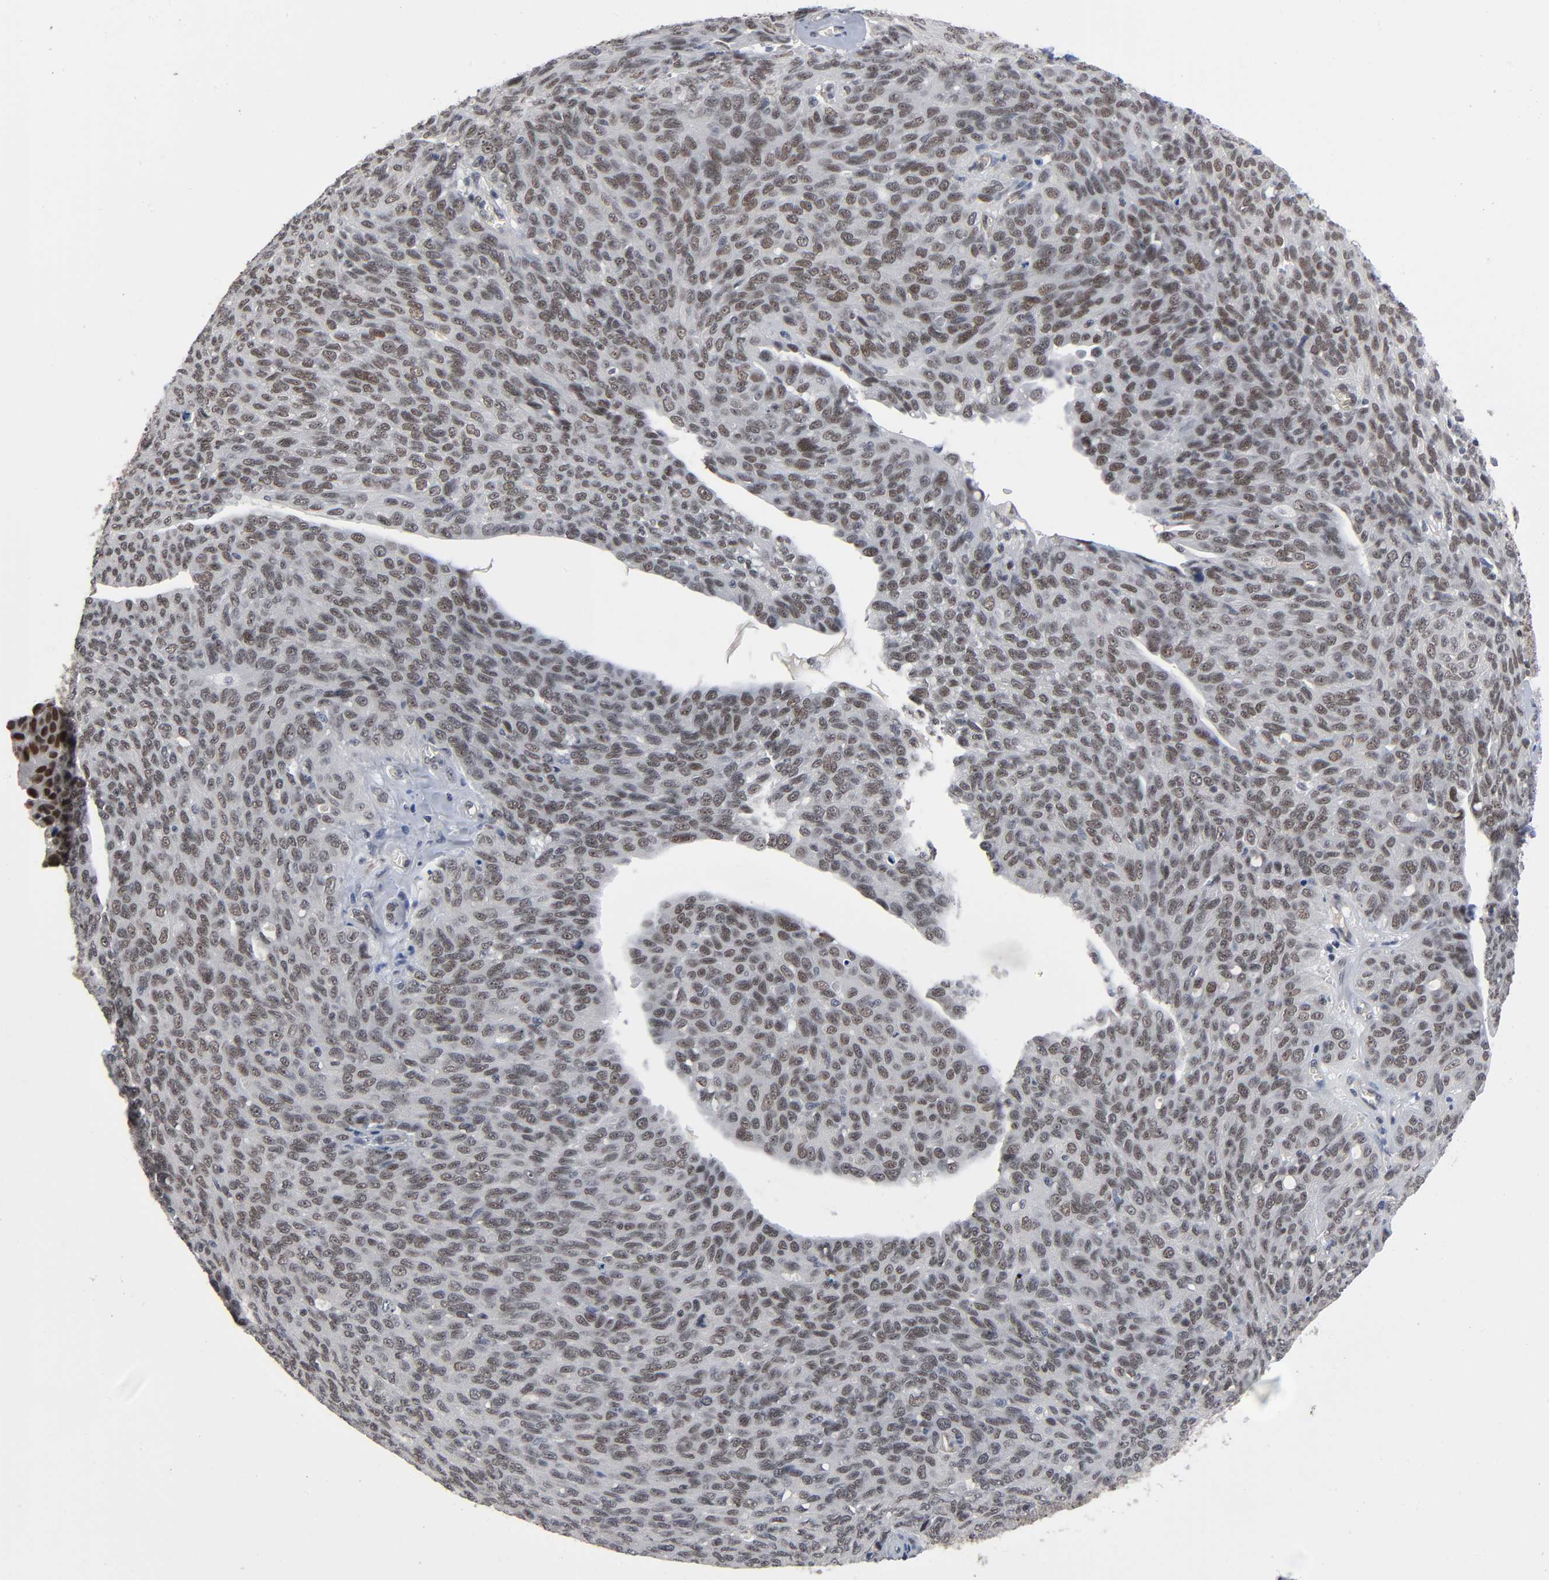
{"staining": {"intensity": "weak", "quantity": ">75%", "location": "nuclear"}, "tissue": "ovarian cancer", "cell_type": "Tumor cells", "image_type": "cancer", "snomed": [{"axis": "morphology", "description": "Carcinoma, endometroid"}, {"axis": "topography", "description": "Ovary"}], "caption": "IHC (DAB (3,3'-diaminobenzidine)) staining of human endometroid carcinoma (ovarian) reveals weak nuclear protein positivity in approximately >75% of tumor cells. (DAB = brown stain, brightfield microscopy at high magnification).", "gene": "ZNF384", "patient": {"sex": "female", "age": 60}}